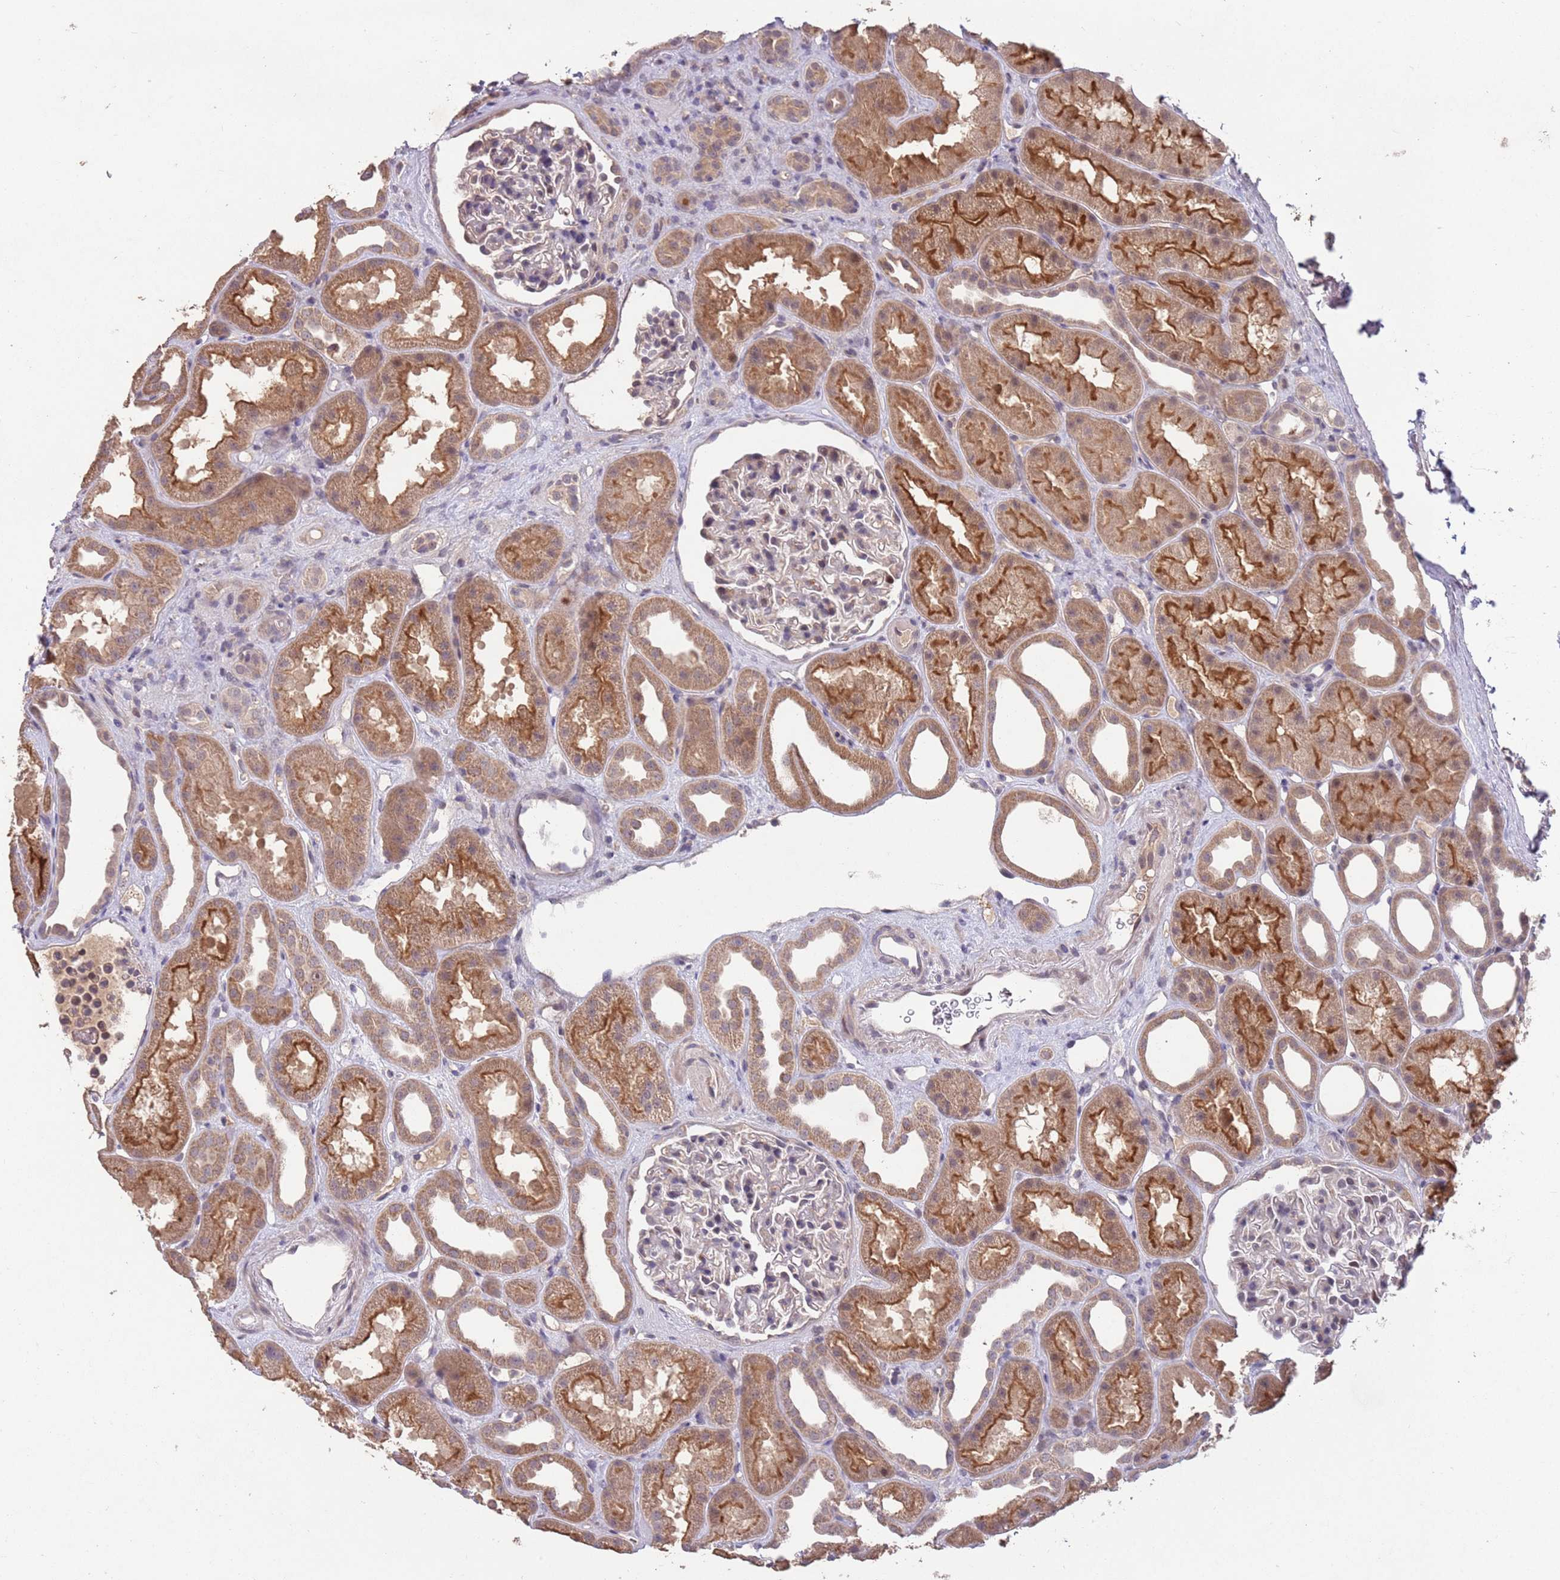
{"staining": {"intensity": "negative", "quantity": "none", "location": "none"}, "tissue": "kidney", "cell_type": "Cells in glomeruli", "image_type": "normal", "snomed": [{"axis": "morphology", "description": "Normal tissue, NOS"}, {"axis": "topography", "description": "Kidney"}], "caption": "Protein analysis of normal kidney exhibits no significant positivity in cells in glomeruli.", "gene": "MEI1", "patient": {"sex": "male", "age": 61}}